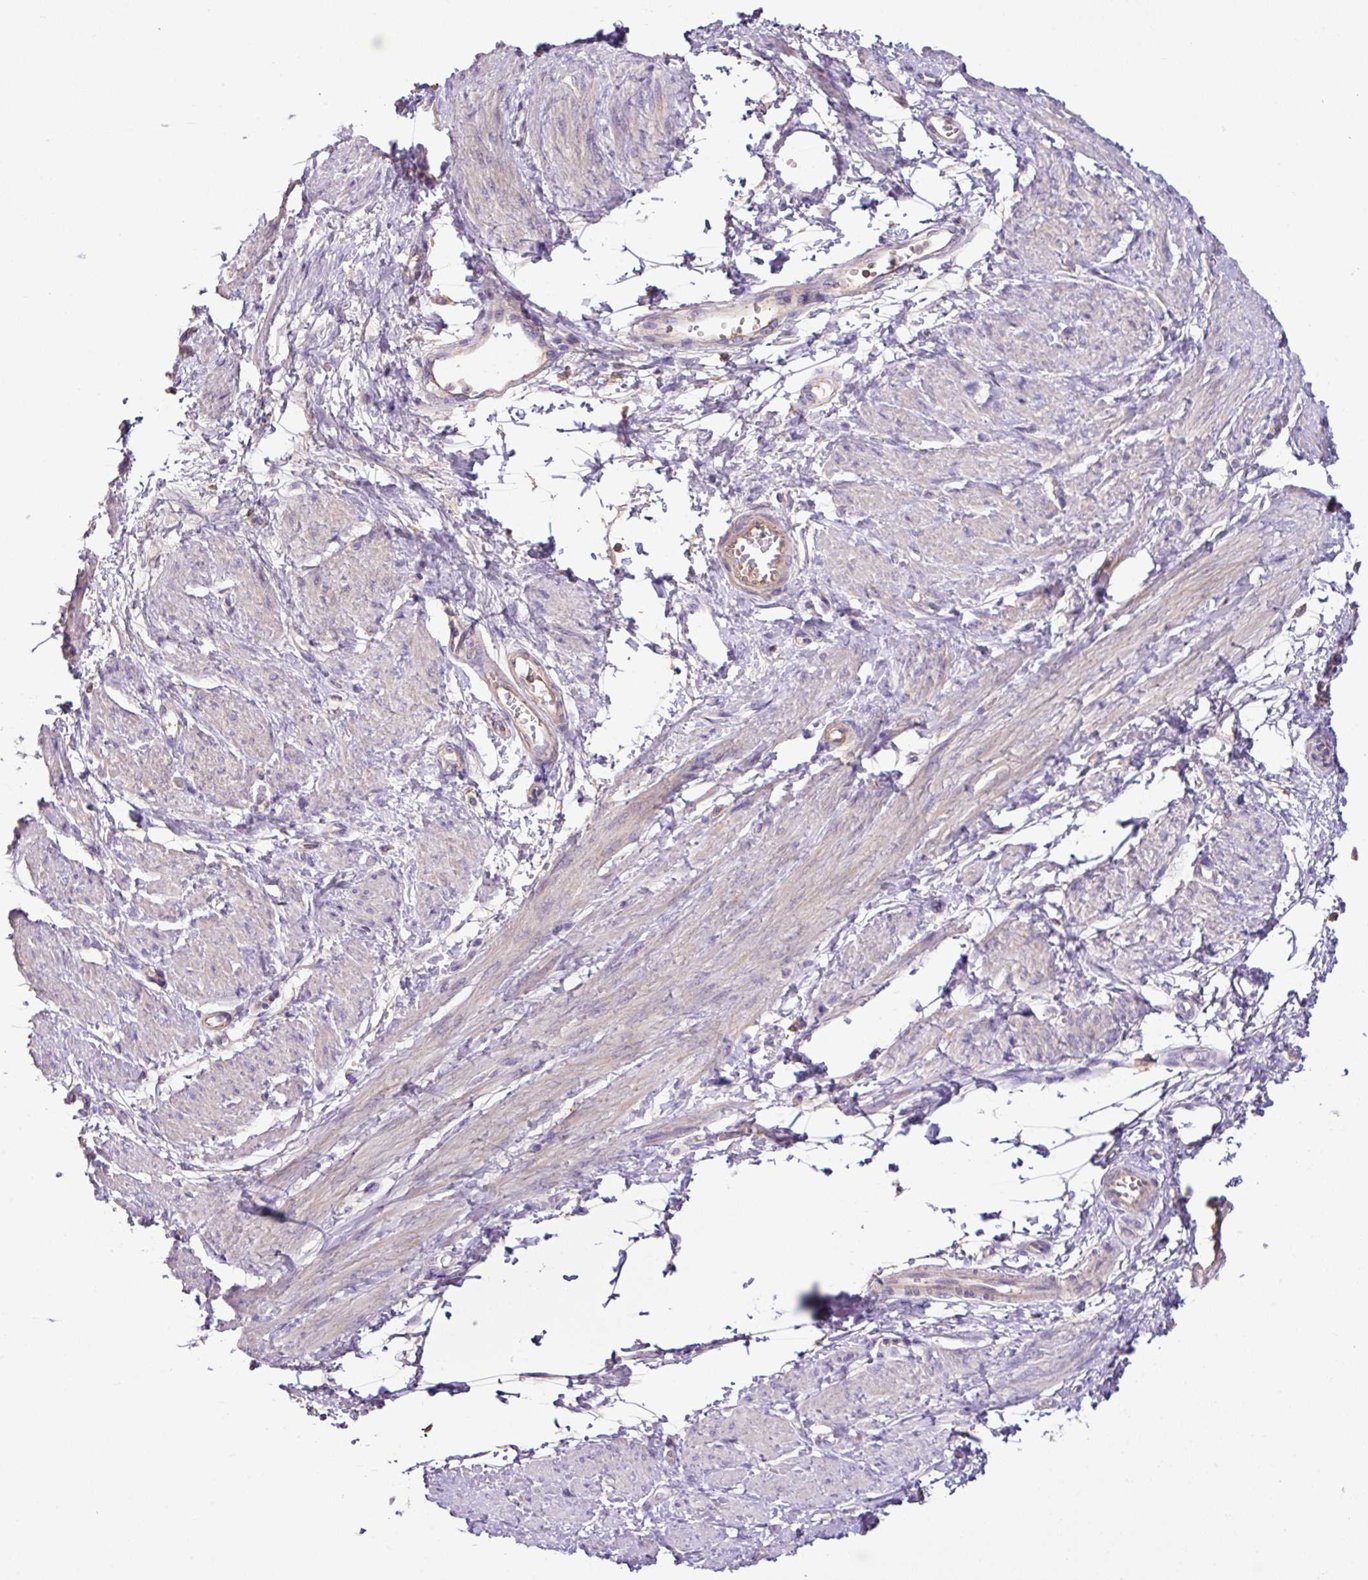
{"staining": {"intensity": "weak", "quantity": "<25%", "location": "cytoplasmic/membranous"}, "tissue": "smooth muscle", "cell_type": "Smooth muscle cells", "image_type": "normal", "snomed": [{"axis": "morphology", "description": "Normal tissue, NOS"}, {"axis": "topography", "description": "Smooth muscle"}, {"axis": "topography", "description": "Uterus"}], "caption": "Protein analysis of benign smooth muscle demonstrates no significant positivity in smooth muscle cells.", "gene": "AGR3", "patient": {"sex": "female", "age": 39}}